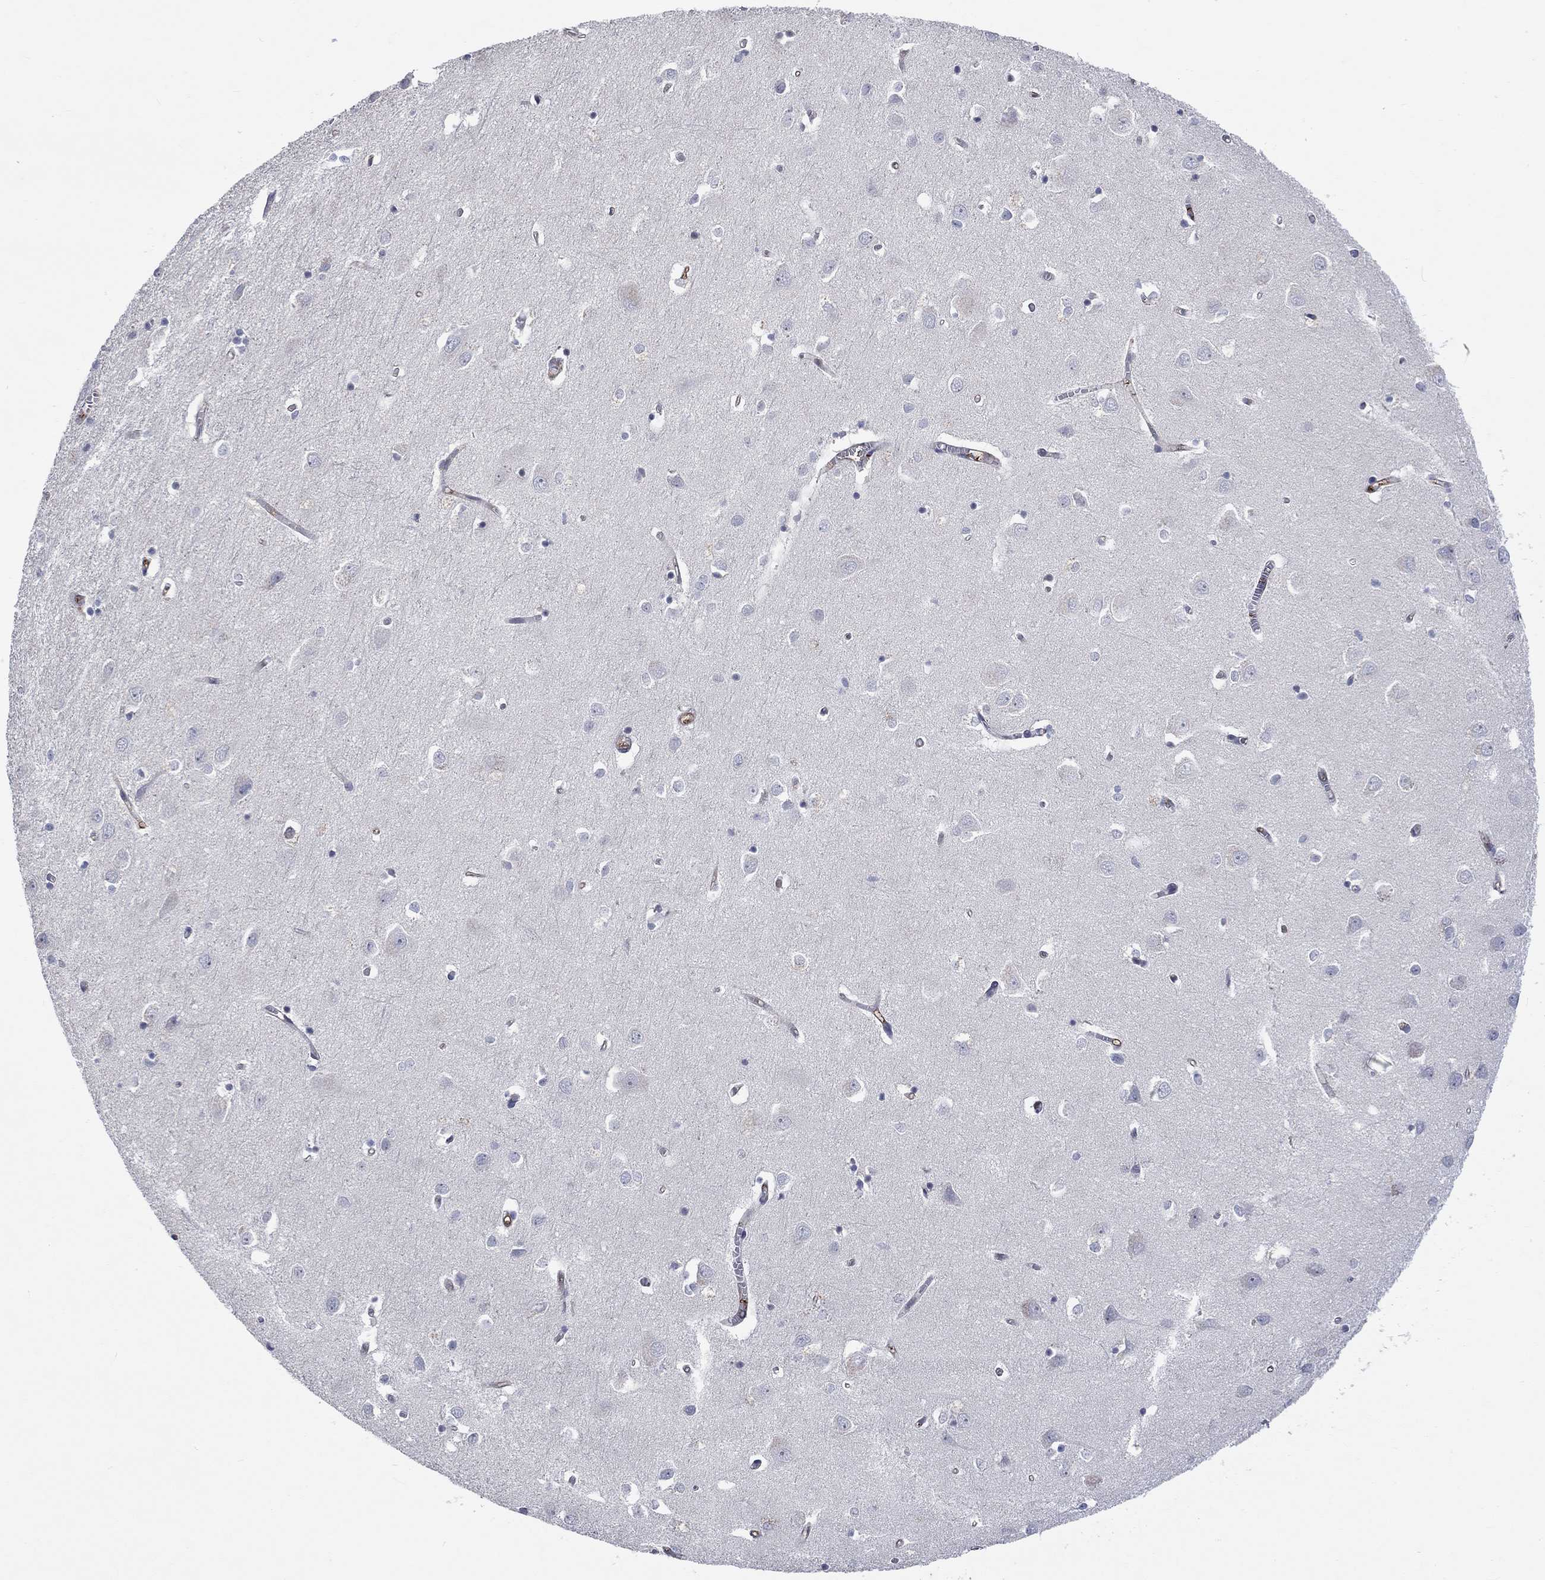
{"staining": {"intensity": "moderate", "quantity": "25%-75%", "location": "cytoplasmic/membranous"}, "tissue": "cerebral cortex", "cell_type": "Endothelial cells", "image_type": "normal", "snomed": [{"axis": "morphology", "description": "Normal tissue, NOS"}, {"axis": "topography", "description": "Cerebral cortex"}], "caption": "Moderate cytoplasmic/membranous protein staining is seen in approximately 25%-75% of endothelial cells in cerebral cortex.", "gene": "TGM2", "patient": {"sex": "male", "age": 70}}